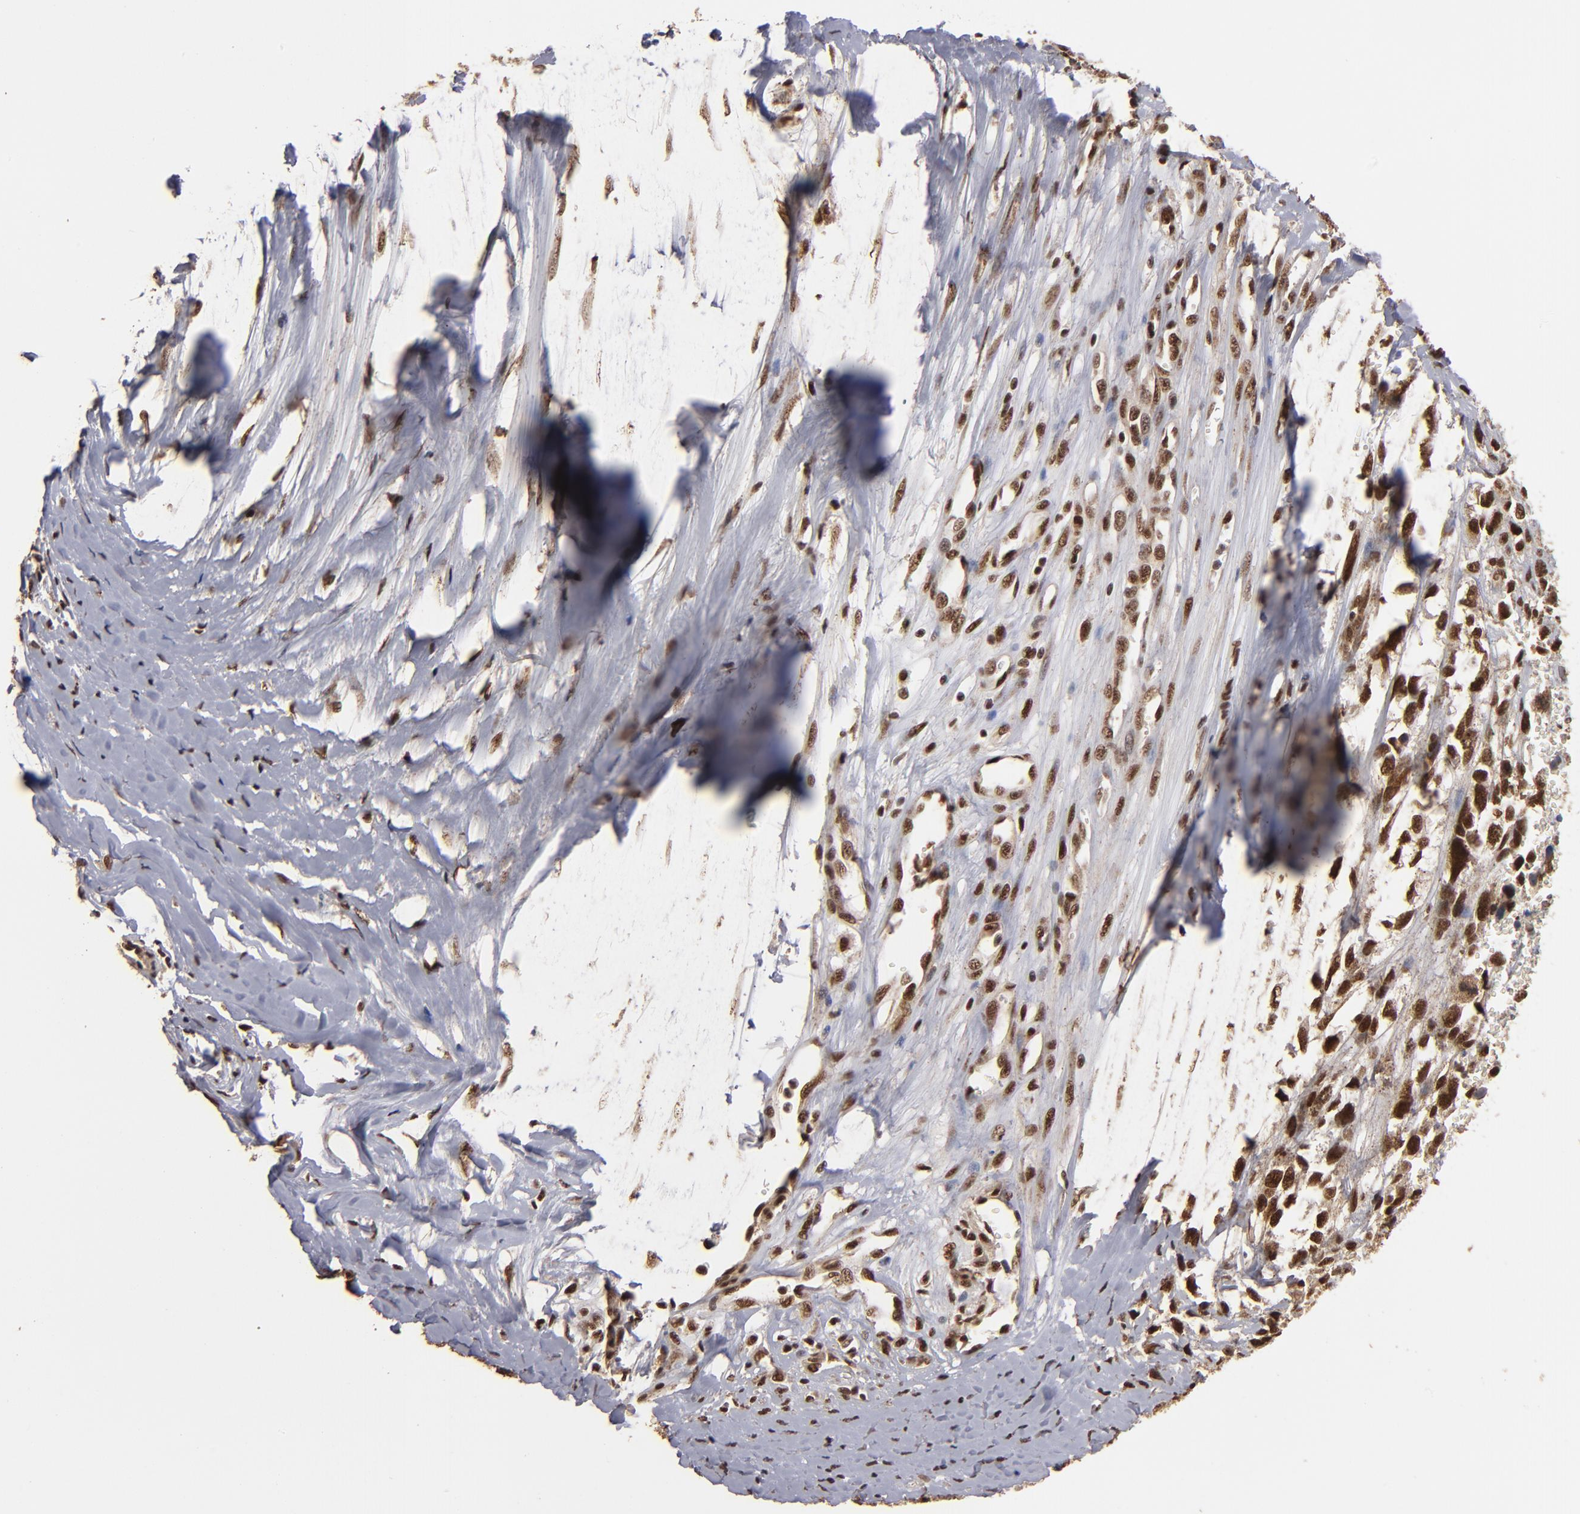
{"staining": {"intensity": "strong", "quantity": ">75%", "location": "cytoplasmic/membranous,nuclear"}, "tissue": "melanoma", "cell_type": "Tumor cells", "image_type": "cancer", "snomed": [{"axis": "morphology", "description": "Malignant melanoma, Metastatic site"}, {"axis": "topography", "description": "Lymph node"}], "caption": "Melanoma stained for a protein (brown) shows strong cytoplasmic/membranous and nuclear positive positivity in approximately >75% of tumor cells.", "gene": "SNW1", "patient": {"sex": "male", "age": 59}}